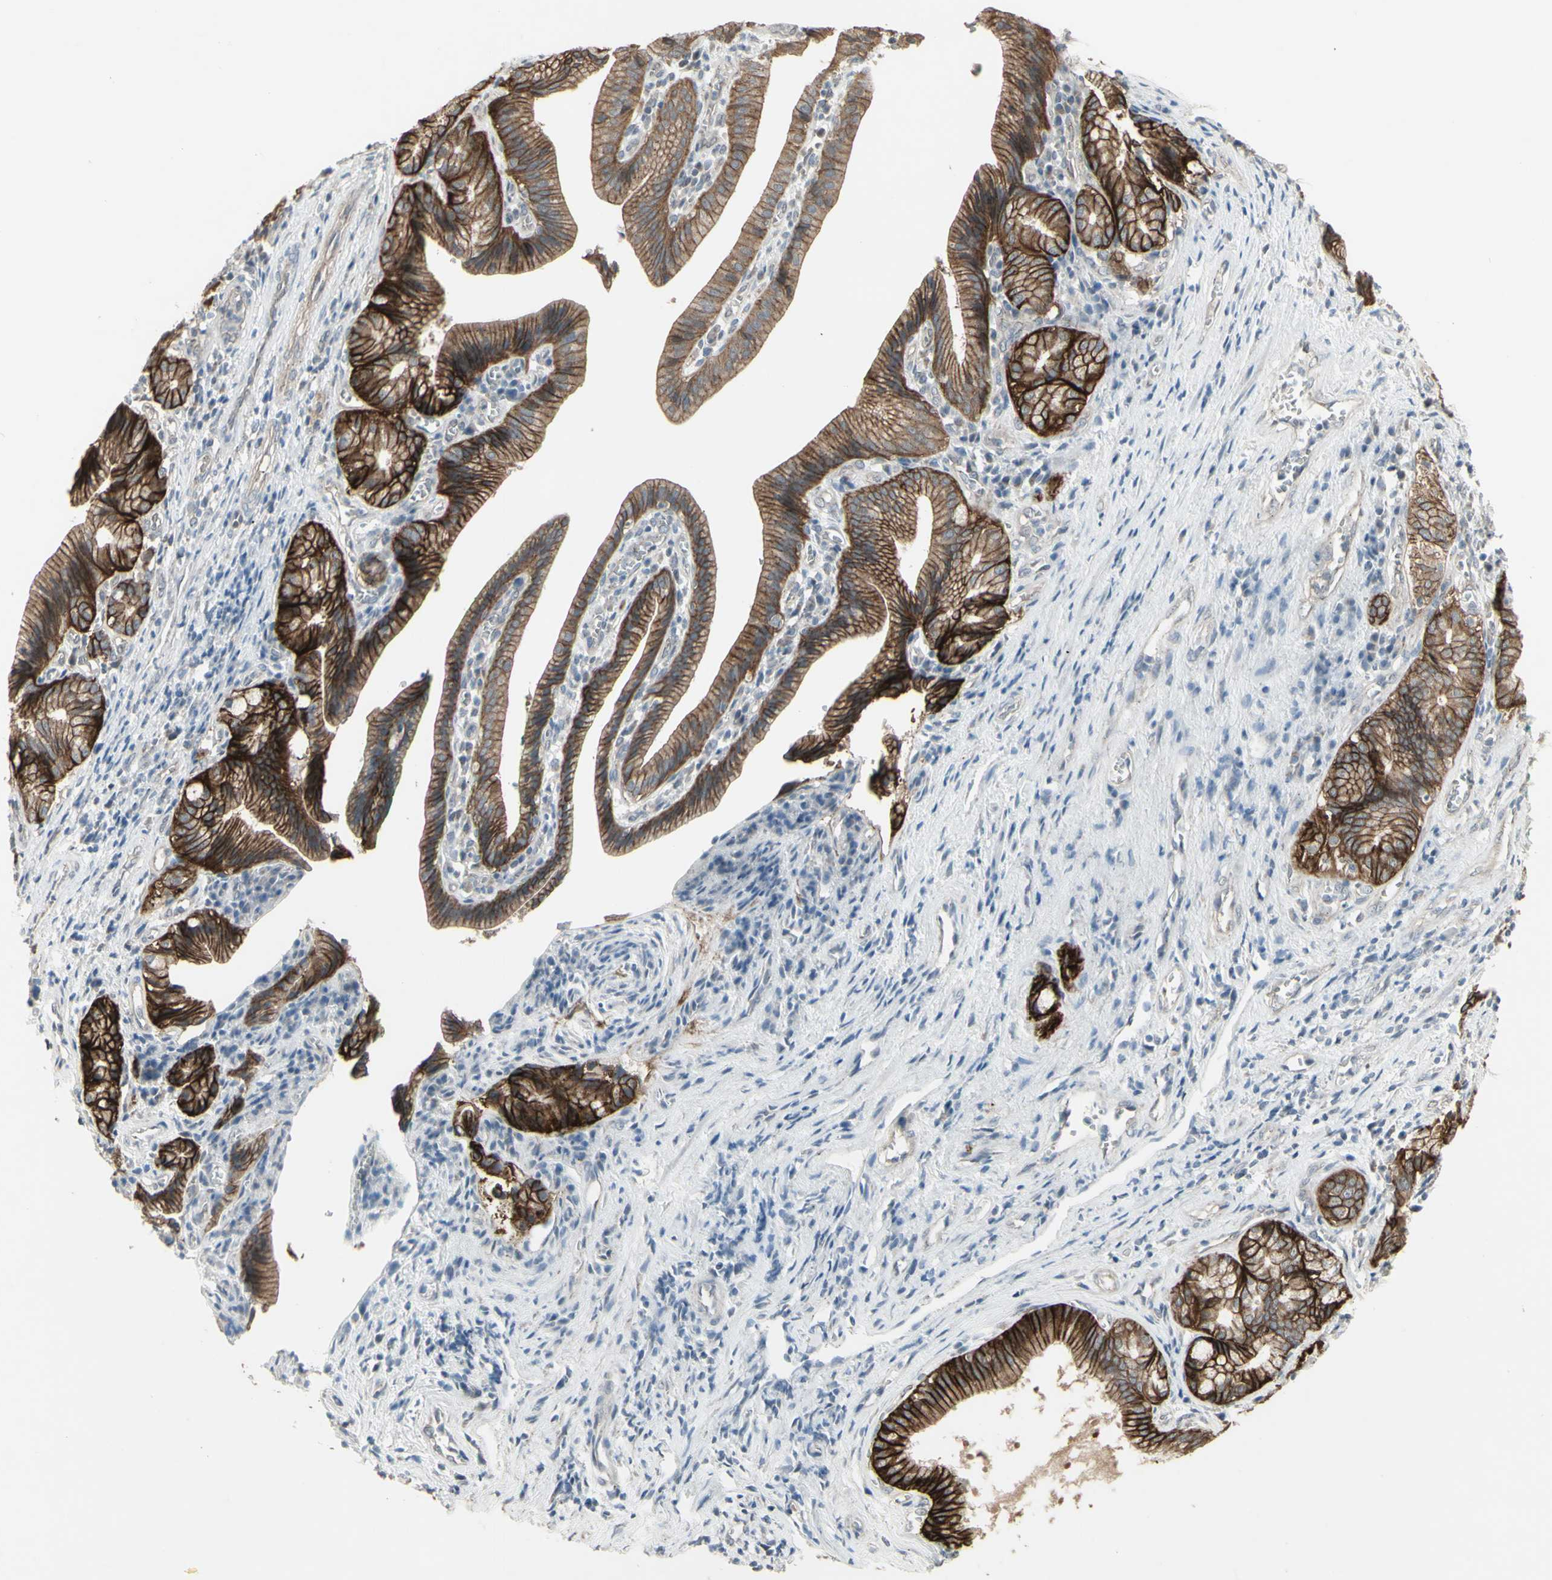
{"staining": {"intensity": "strong", "quantity": ">75%", "location": "cytoplasmic/membranous"}, "tissue": "pancreatic cancer", "cell_type": "Tumor cells", "image_type": "cancer", "snomed": [{"axis": "morphology", "description": "Adenocarcinoma, NOS"}, {"axis": "topography", "description": "Pancreas"}], "caption": "IHC staining of pancreatic cancer (adenocarcinoma), which displays high levels of strong cytoplasmic/membranous staining in approximately >75% of tumor cells indicating strong cytoplasmic/membranous protein expression. The staining was performed using DAB (3,3'-diaminobenzidine) (brown) for protein detection and nuclei were counterstained in hematoxylin (blue).", "gene": "FXYD3", "patient": {"sex": "female", "age": 75}}